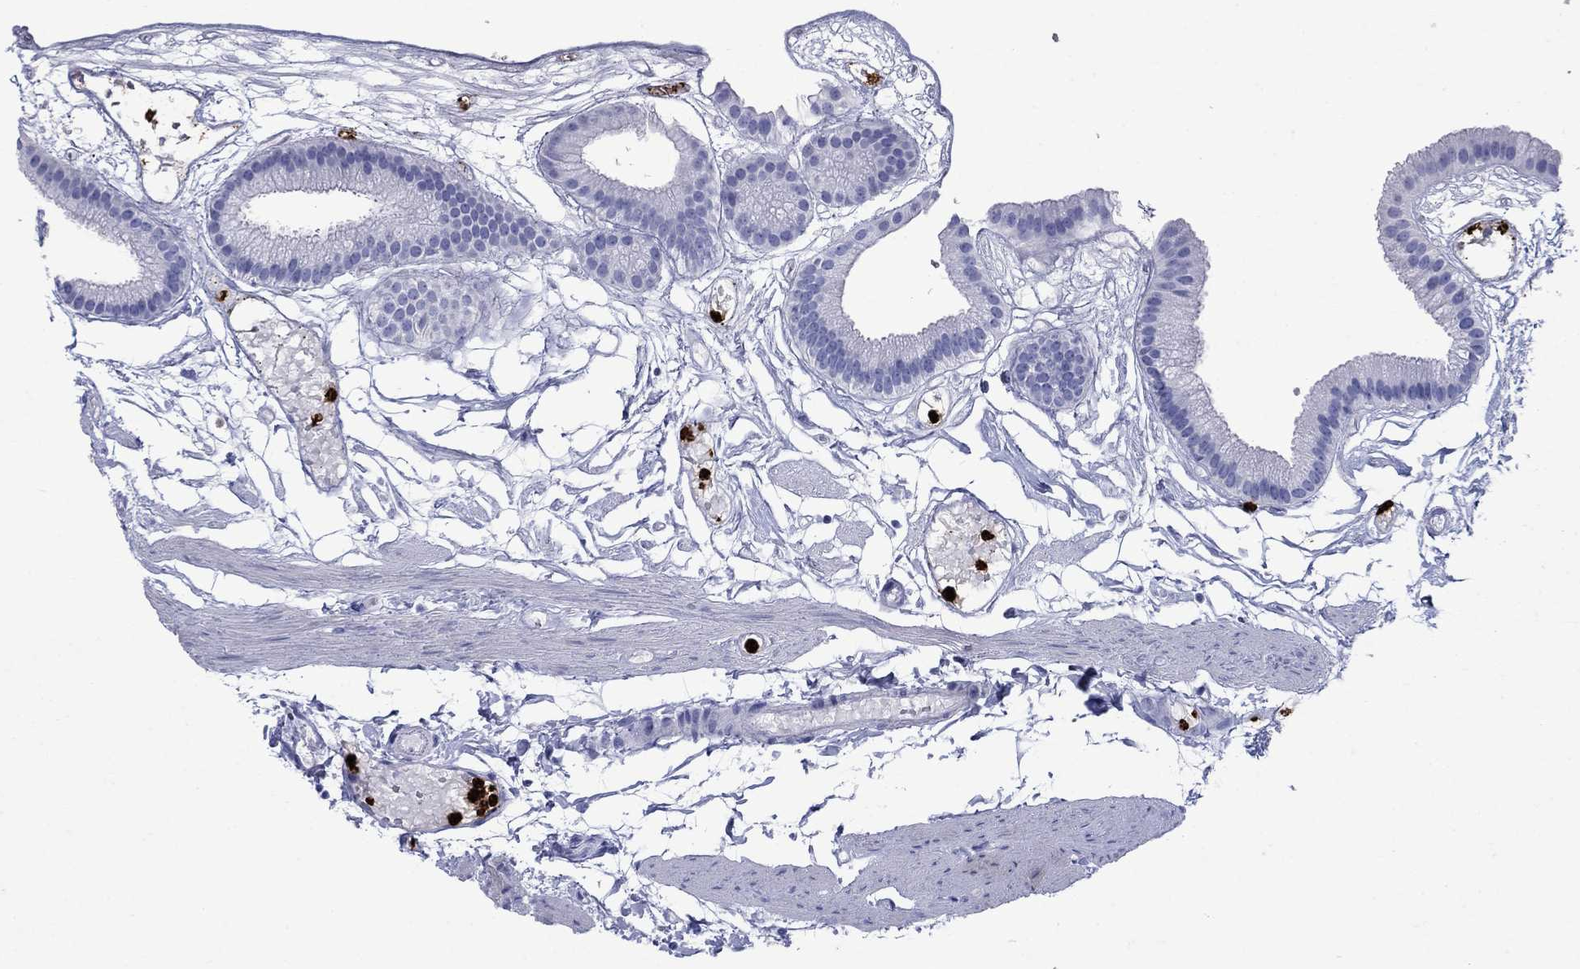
{"staining": {"intensity": "negative", "quantity": "none", "location": "none"}, "tissue": "gallbladder", "cell_type": "Glandular cells", "image_type": "normal", "snomed": [{"axis": "morphology", "description": "Normal tissue, NOS"}, {"axis": "topography", "description": "Gallbladder"}], "caption": "Gallbladder was stained to show a protein in brown. There is no significant positivity in glandular cells. Nuclei are stained in blue.", "gene": "AZU1", "patient": {"sex": "female", "age": 45}}